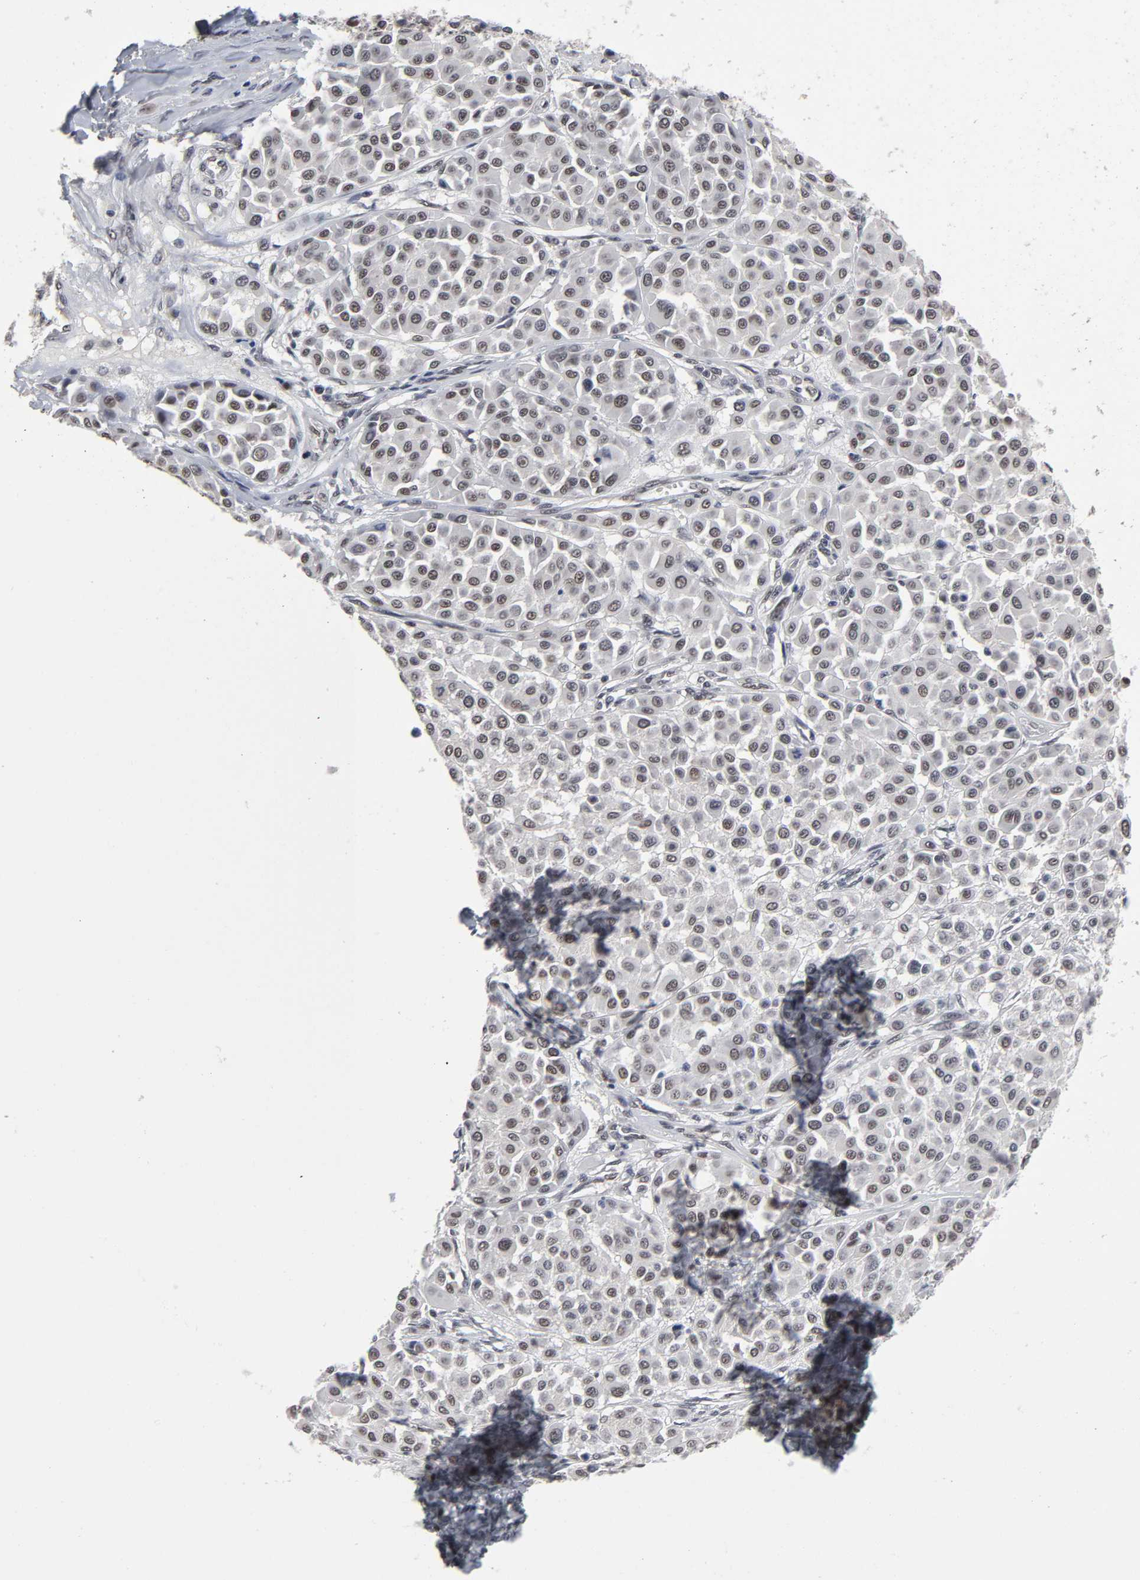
{"staining": {"intensity": "weak", "quantity": "25%-75%", "location": "nuclear"}, "tissue": "melanoma", "cell_type": "Tumor cells", "image_type": "cancer", "snomed": [{"axis": "morphology", "description": "Malignant melanoma, Metastatic site"}, {"axis": "topography", "description": "Soft tissue"}], "caption": "Melanoma was stained to show a protein in brown. There is low levels of weak nuclear positivity in about 25%-75% of tumor cells. (Brightfield microscopy of DAB IHC at high magnification).", "gene": "TRIM33", "patient": {"sex": "male", "age": 41}}